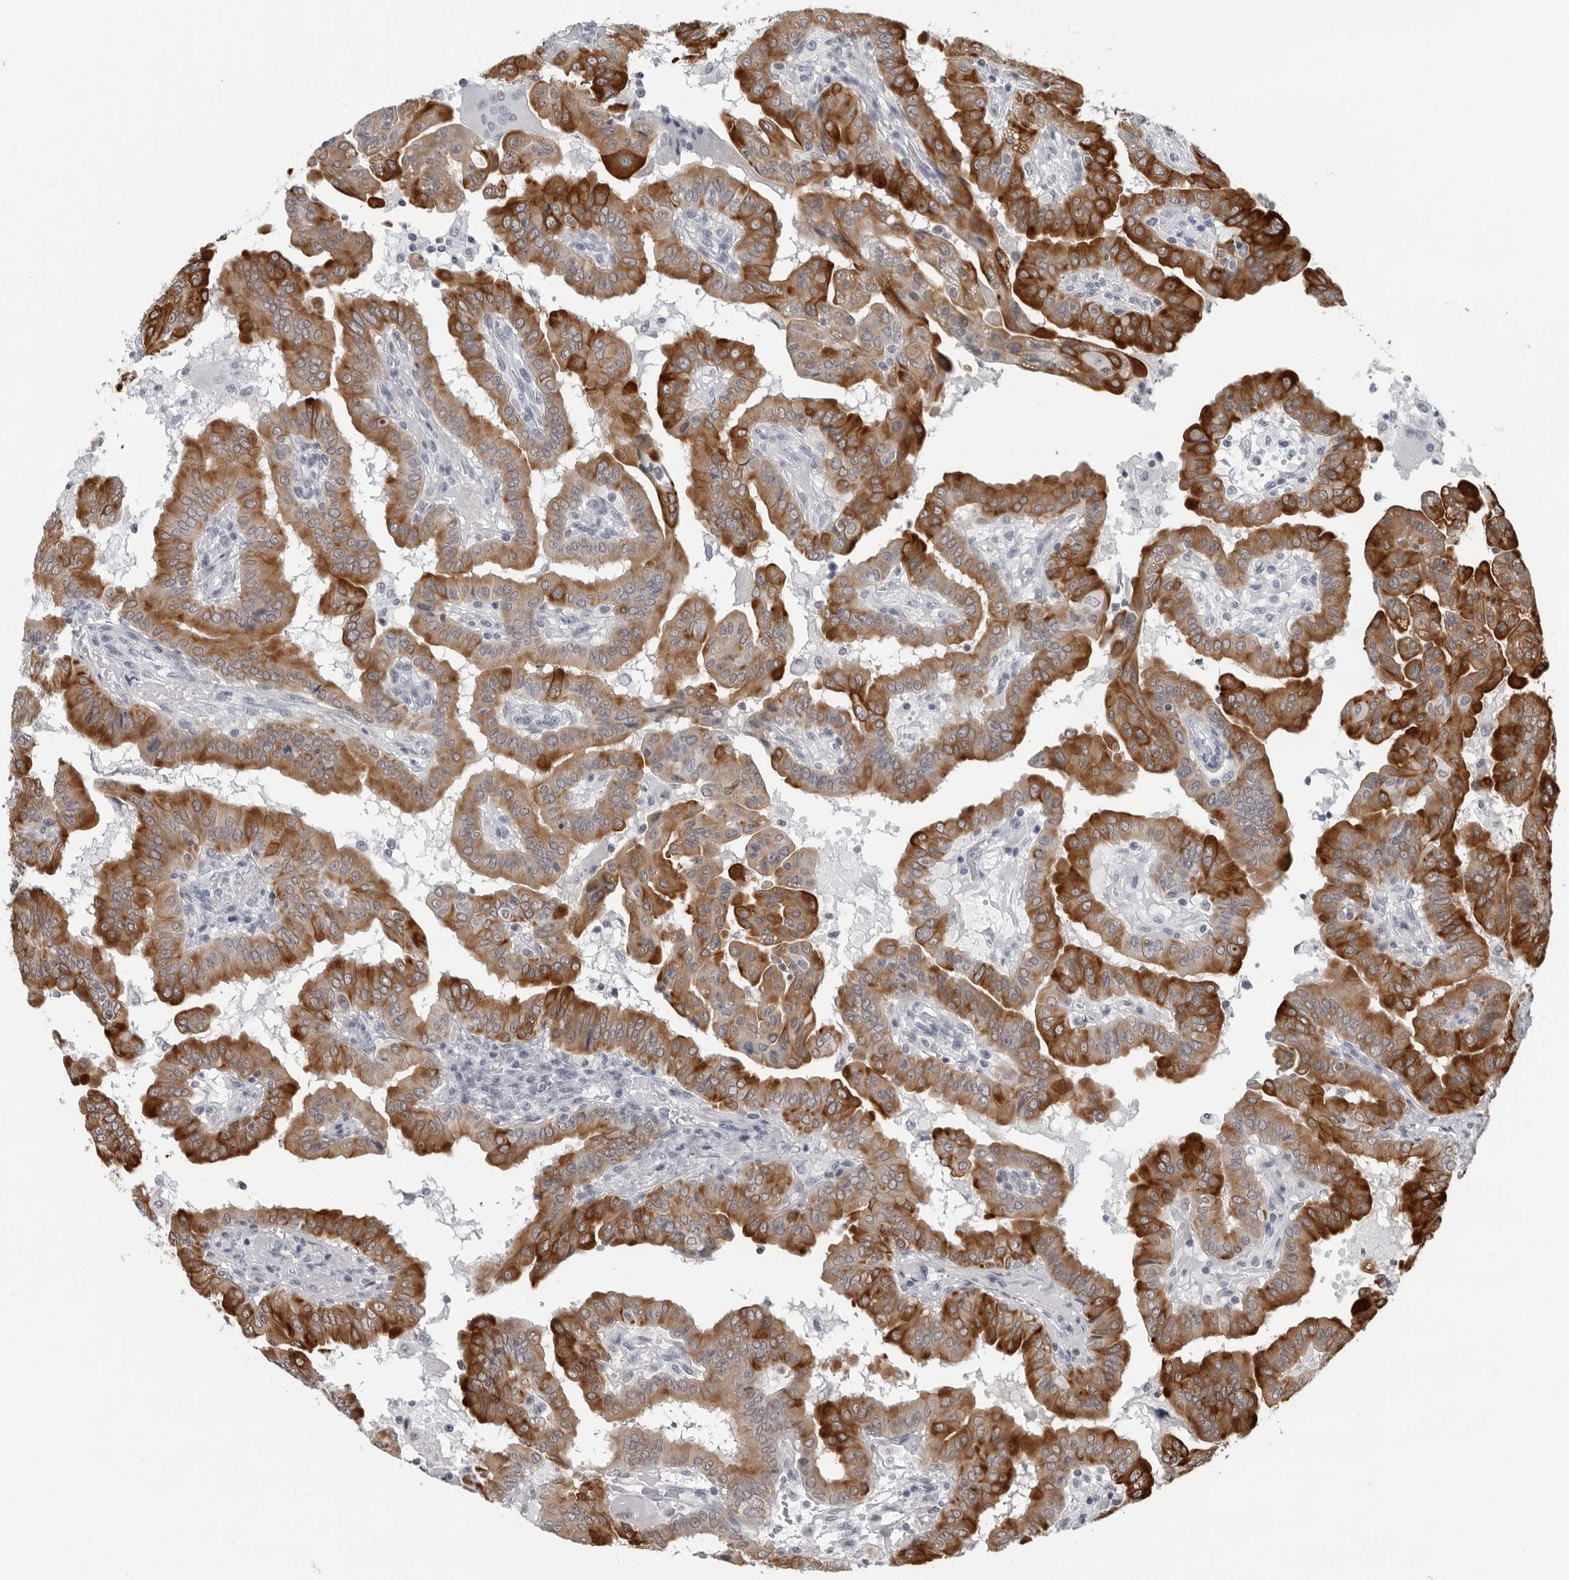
{"staining": {"intensity": "strong", "quantity": ">75%", "location": "cytoplasmic/membranous"}, "tissue": "thyroid cancer", "cell_type": "Tumor cells", "image_type": "cancer", "snomed": [{"axis": "morphology", "description": "Papillary adenocarcinoma, NOS"}, {"axis": "topography", "description": "Thyroid gland"}], "caption": "Immunohistochemical staining of human thyroid papillary adenocarcinoma demonstrates strong cytoplasmic/membranous protein staining in about >75% of tumor cells. (Brightfield microscopy of DAB IHC at high magnification).", "gene": "CCDC28B", "patient": {"sex": "male", "age": 33}}